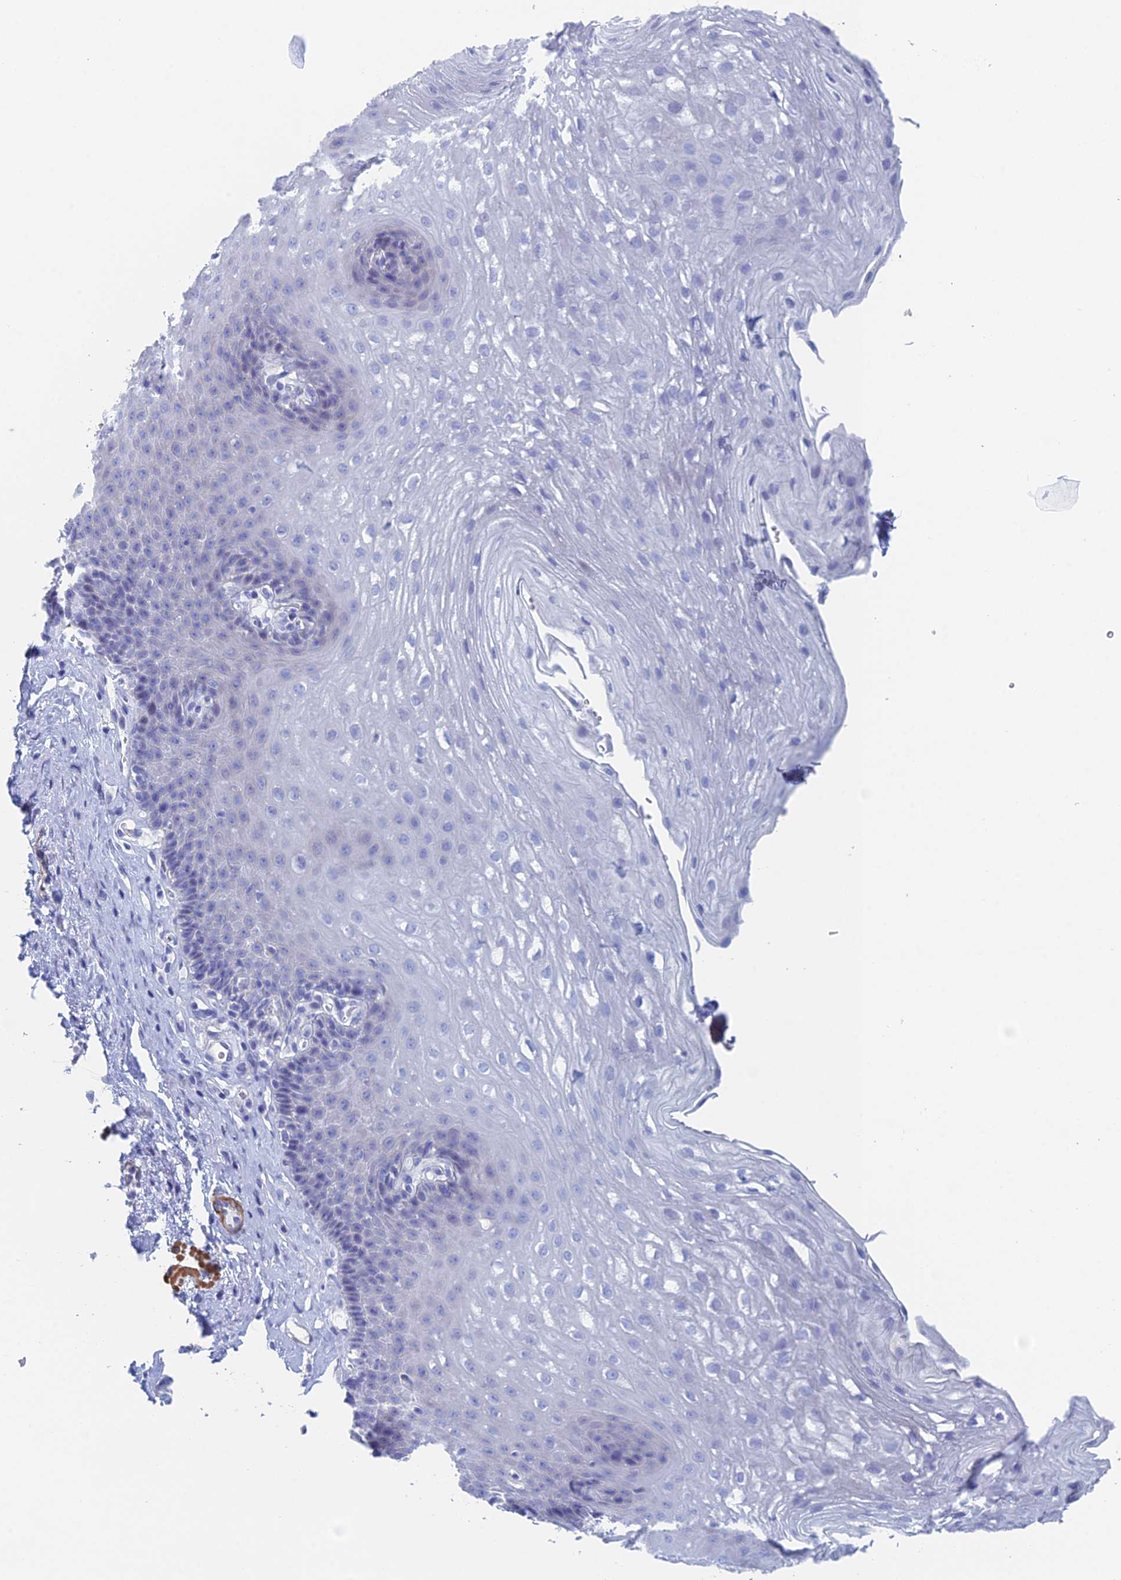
{"staining": {"intensity": "negative", "quantity": "none", "location": "none"}, "tissue": "esophagus", "cell_type": "Squamous epithelial cells", "image_type": "normal", "snomed": [{"axis": "morphology", "description": "Normal tissue, NOS"}, {"axis": "topography", "description": "Esophagus"}], "caption": "Immunohistochemistry photomicrograph of benign esophagus stained for a protein (brown), which shows no positivity in squamous epithelial cells. (Brightfield microscopy of DAB immunohistochemistry at high magnification).", "gene": "KCNK18", "patient": {"sex": "female", "age": 66}}